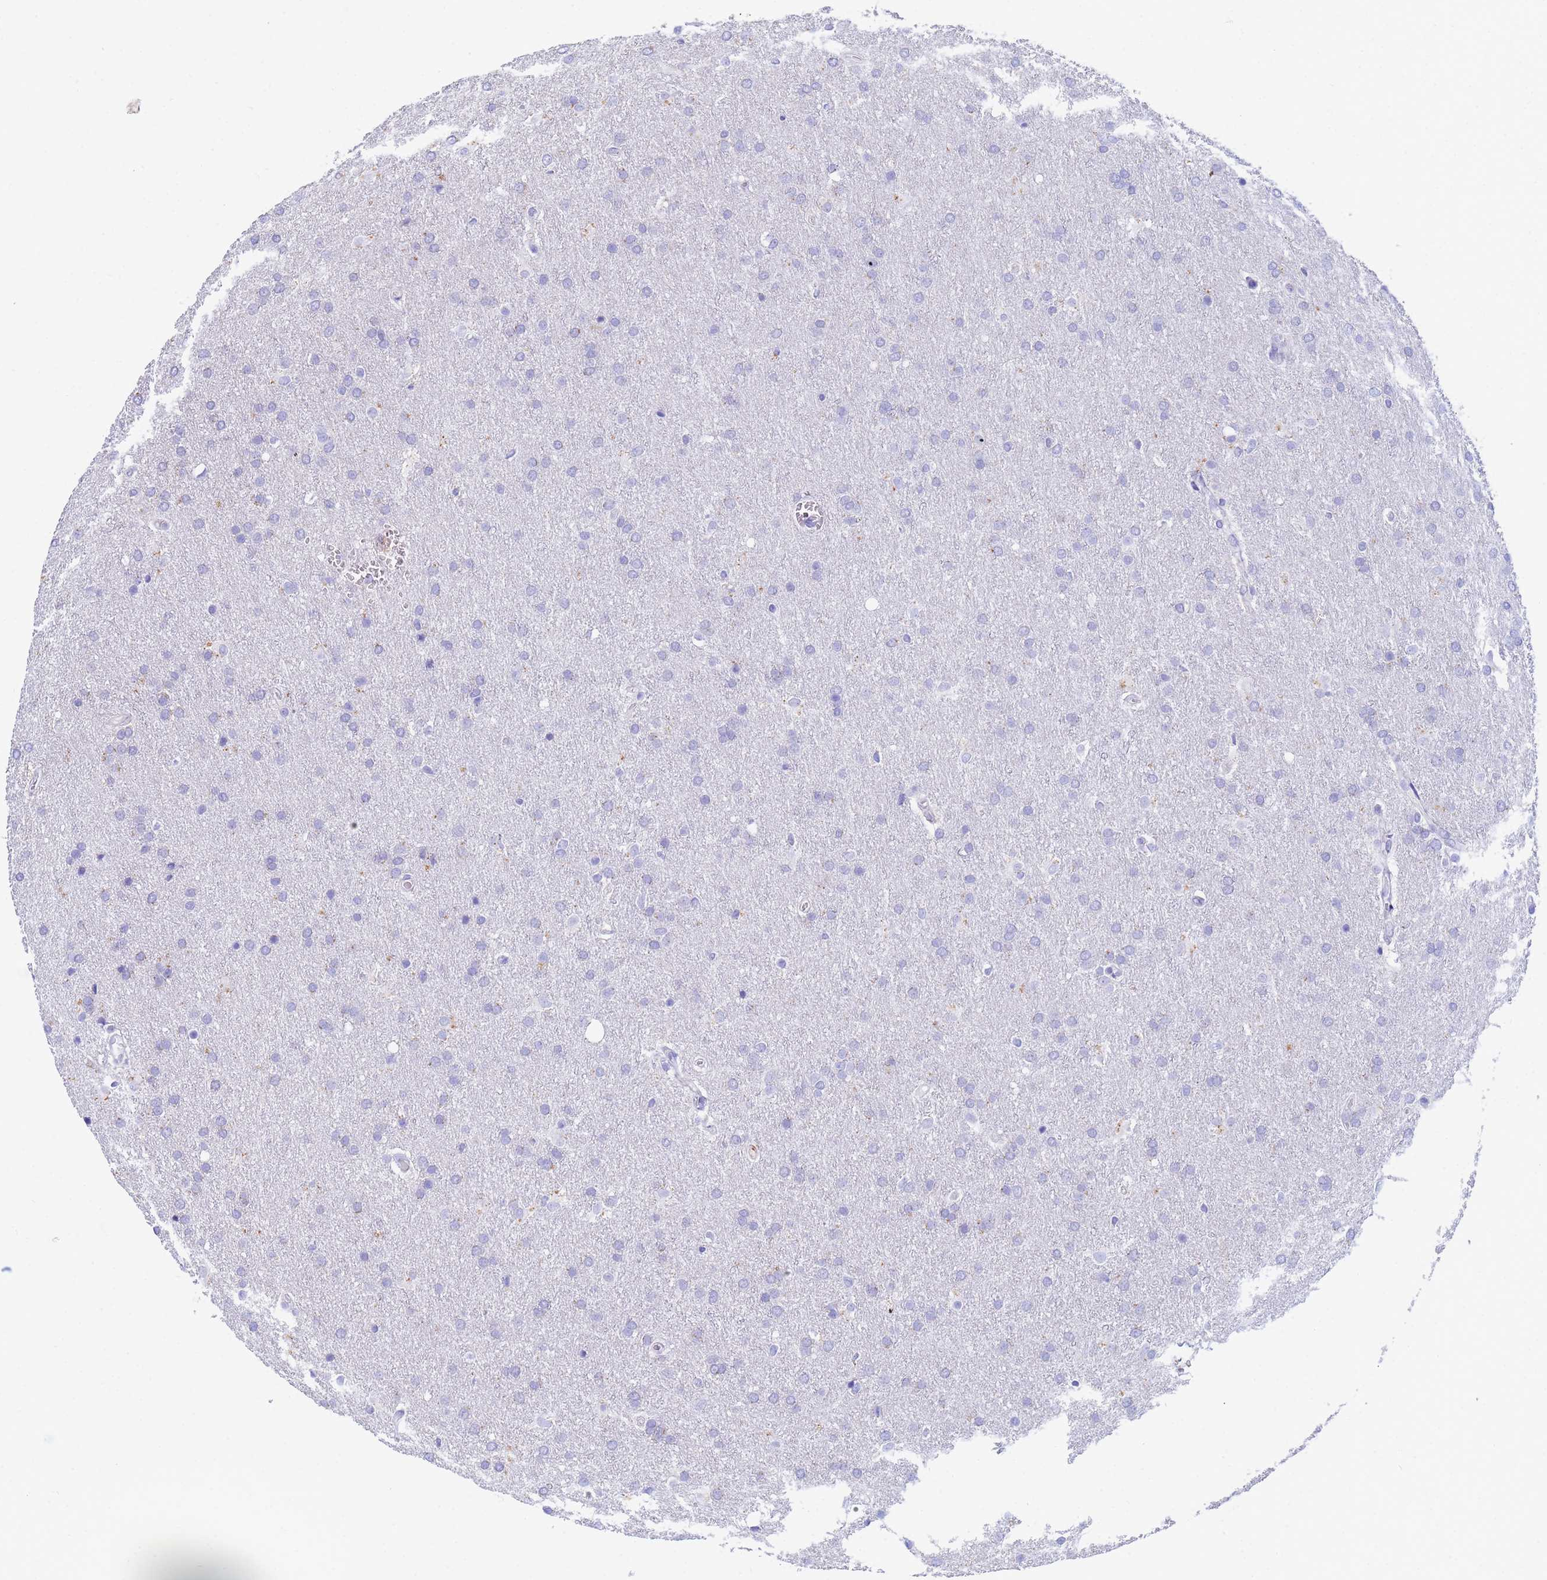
{"staining": {"intensity": "negative", "quantity": "none", "location": "none"}, "tissue": "glioma", "cell_type": "Tumor cells", "image_type": "cancer", "snomed": [{"axis": "morphology", "description": "Glioma, malignant, Low grade"}, {"axis": "topography", "description": "Brain"}], "caption": "DAB (3,3'-diaminobenzidine) immunohistochemical staining of glioma reveals no significant positivity in tumor cells.", "gene": "CSTB", "patient": {"sex": "female", "age": 32}}